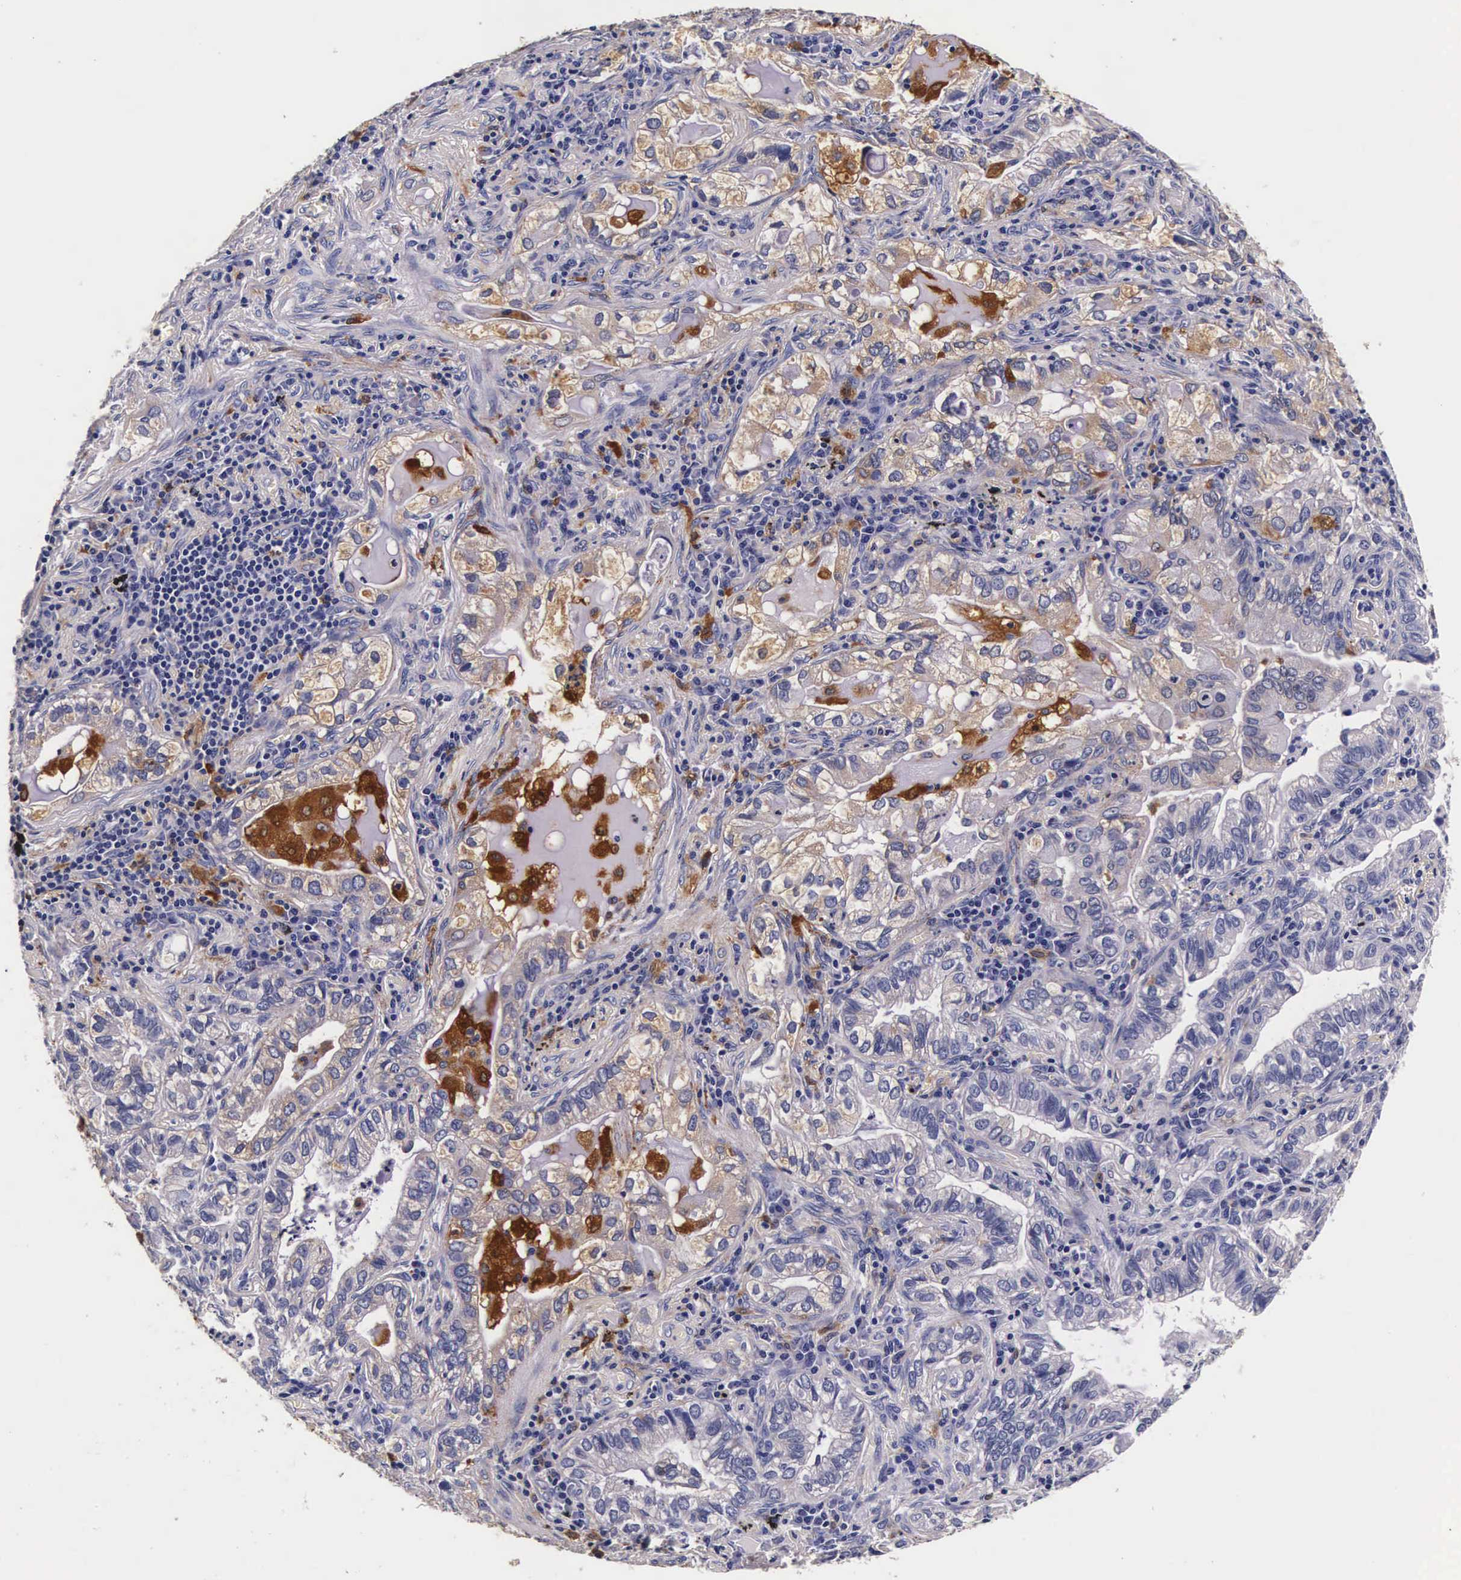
{"staining": {"intensity": "moderate", "quantity": "25%-75%", "location": "cytoplasmic/membranous"}, "tissue": "lung cancer", "cell_type": "Tumor cells", "image_type": "cancer", "snomed": [{"axis": "morphology", "description": "Adenocarcinoma, NOS"}, {"axis": "topography", "description": "Lung"}], "caption": "This histopathology image exhibits immunohistochemistry (IHC) staining of human lung adenocarcinoma, with medium moderate cytoplasmic/membranous staining in about 25%-75% of tumor cells.", "gene": "CTSB", "patient": {"sex": "female", "age": 50}}